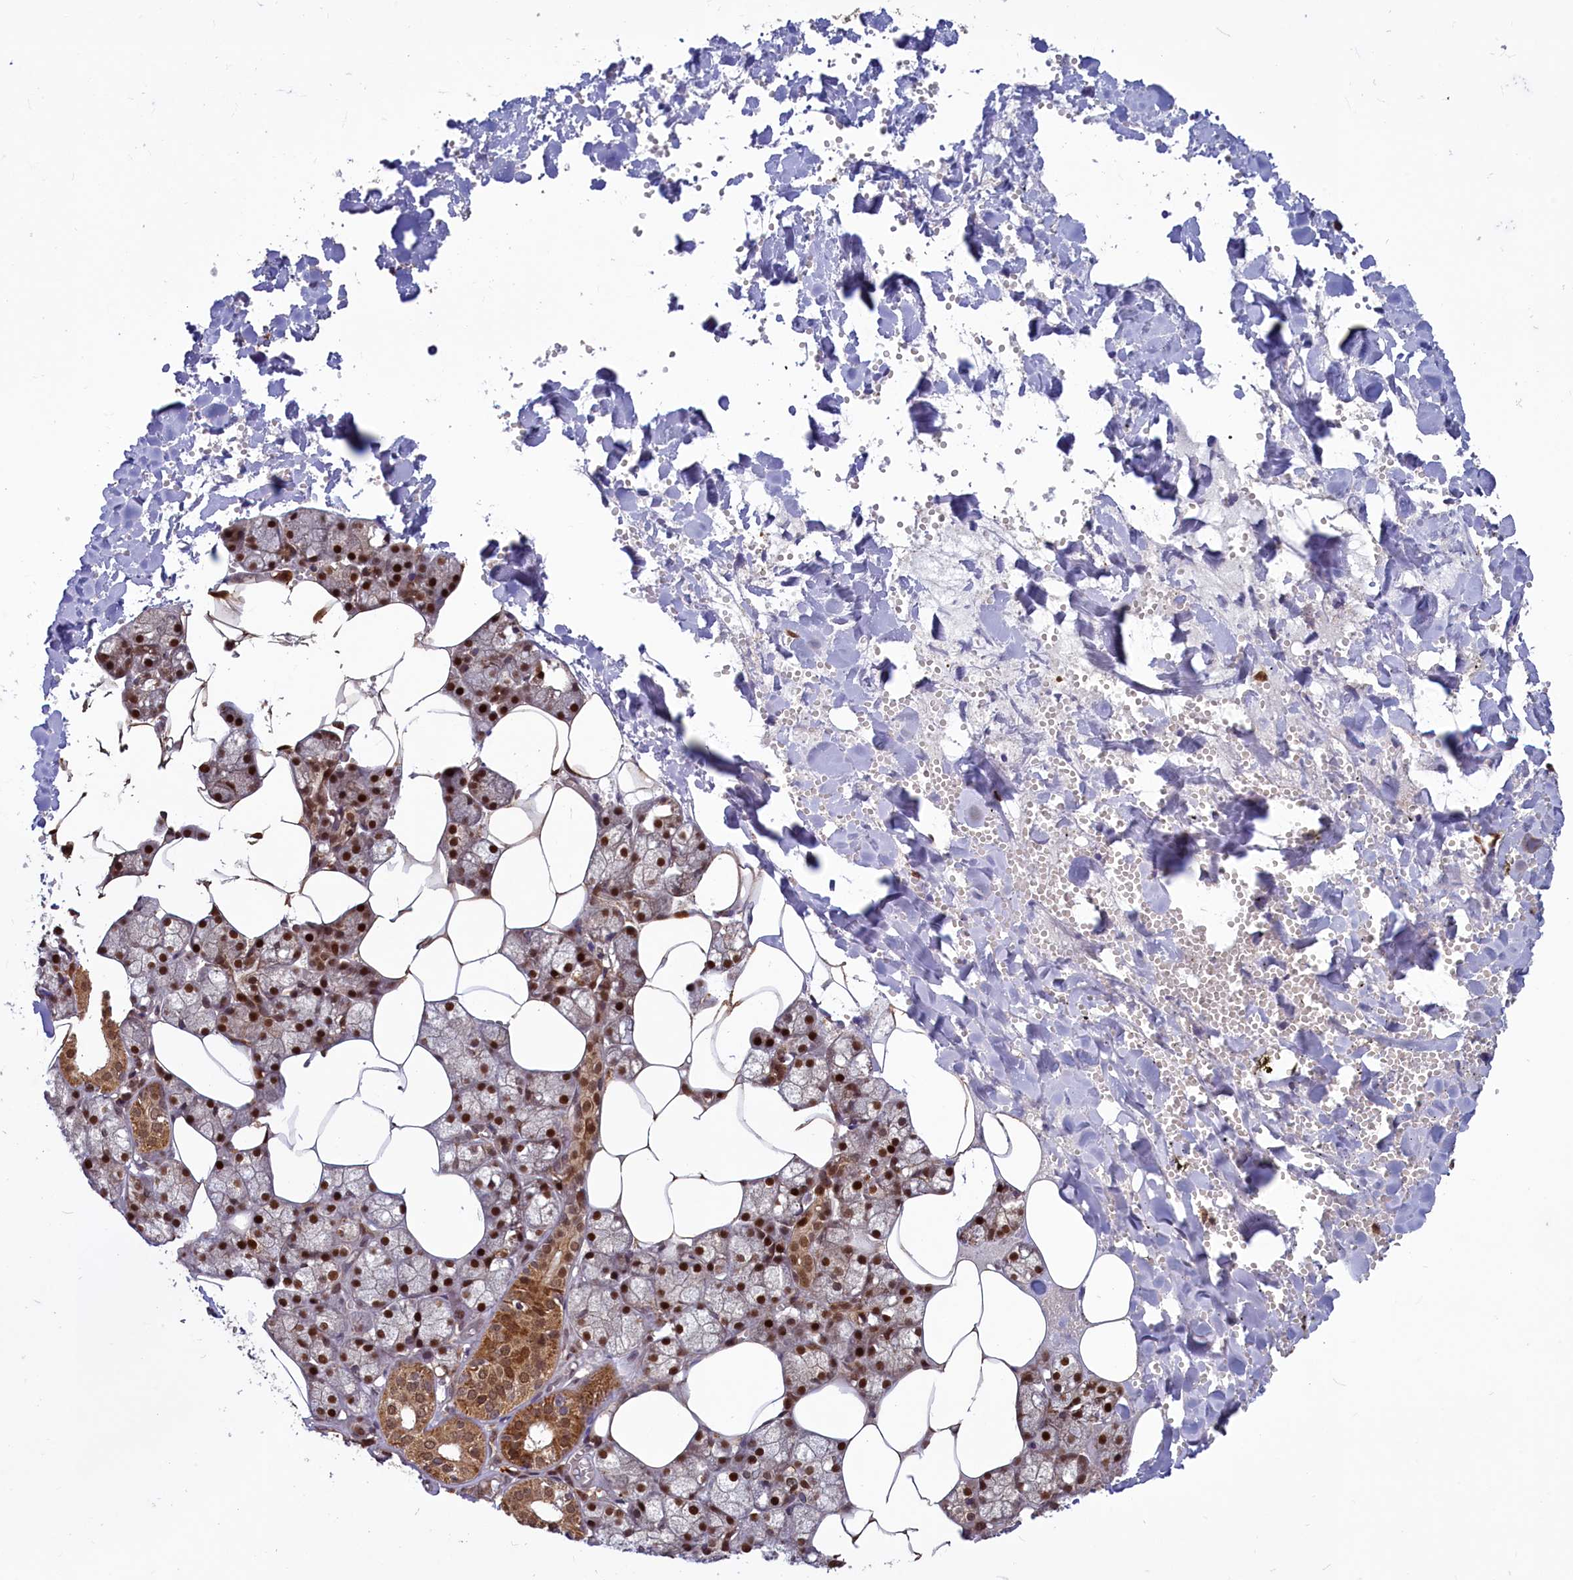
{"staining": {"intensity": "strong", "quantity": ">75%", "location": "cytoplasmic/membranous,nuclear"}, "tissue": "salivary gland", "cell_type": "Glandular cells", "image_type": "normal", "snomed": [{"axis": "morphology", "description": "Normal tissue, NOS"}, {"axis": "topography", "description": "Salivary gland"}], "caption": "A high amount of strong cytoplasmic/membranous,nuclear expression is identified in approximately >75% of glandular cells in normal salivary gland.", "gene": "NAE1", "patient": {"sex": "male", "age": 62}}